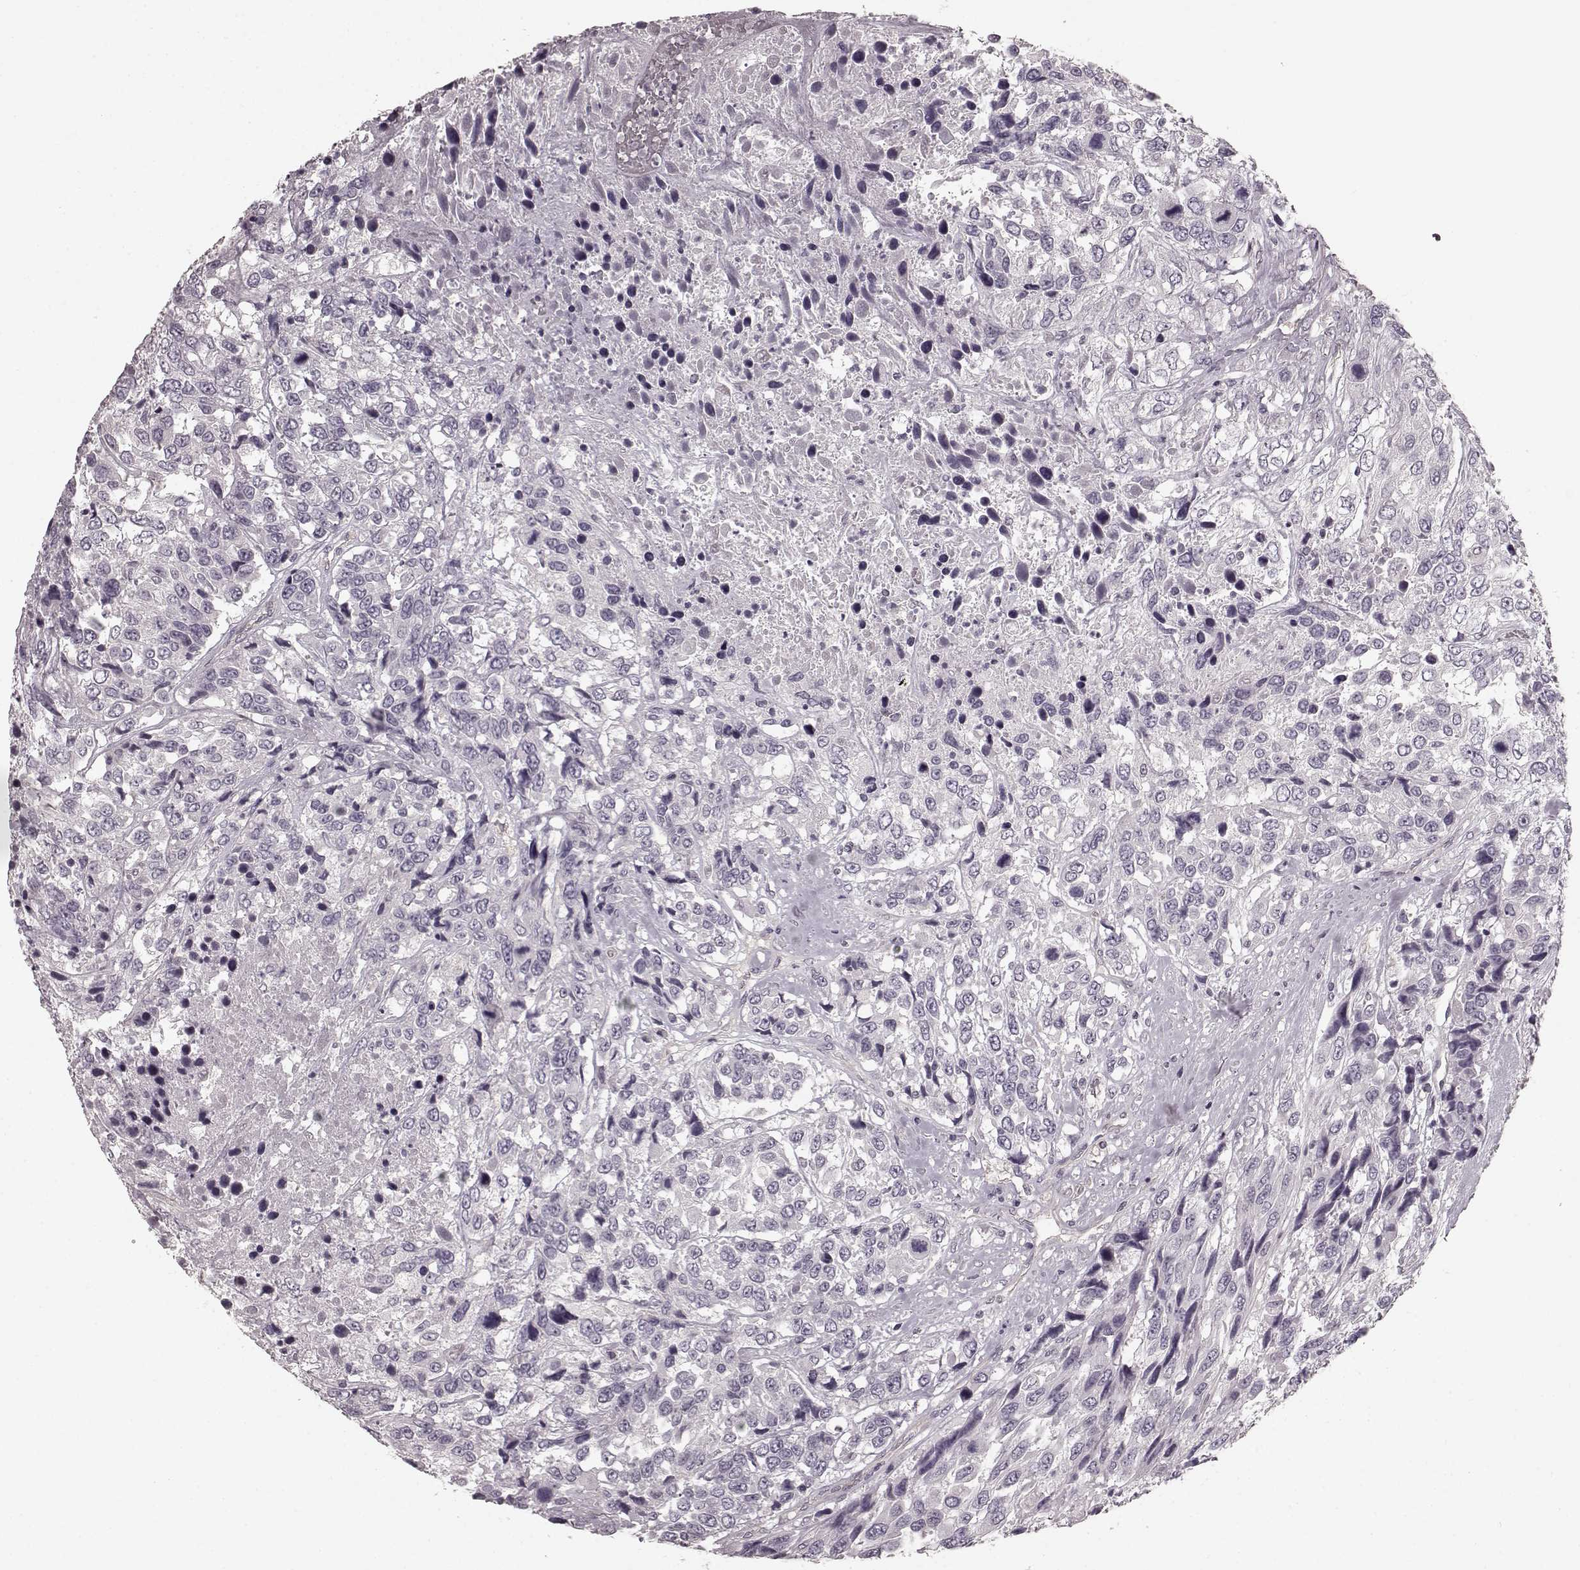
{"staining": {"intensity": "negative", "quantity": "none", "location": "none"}, "tissue": "urothelial cancer", "cell_type": "Tumor cells", "image_type": "cancer", "snomed": [{"axis": "morphology", "description": "Urothelial carcinoma, High grade"}, {"axis": "topography", "description": "Urinary bladder"}], "caption": "This is an IHC photomicrograph of urothelial carcinoma (high-grade). There is no staining in tumor cells.", "gene": "PRKCE", "patient": {"sex": "female", "age": 70}}